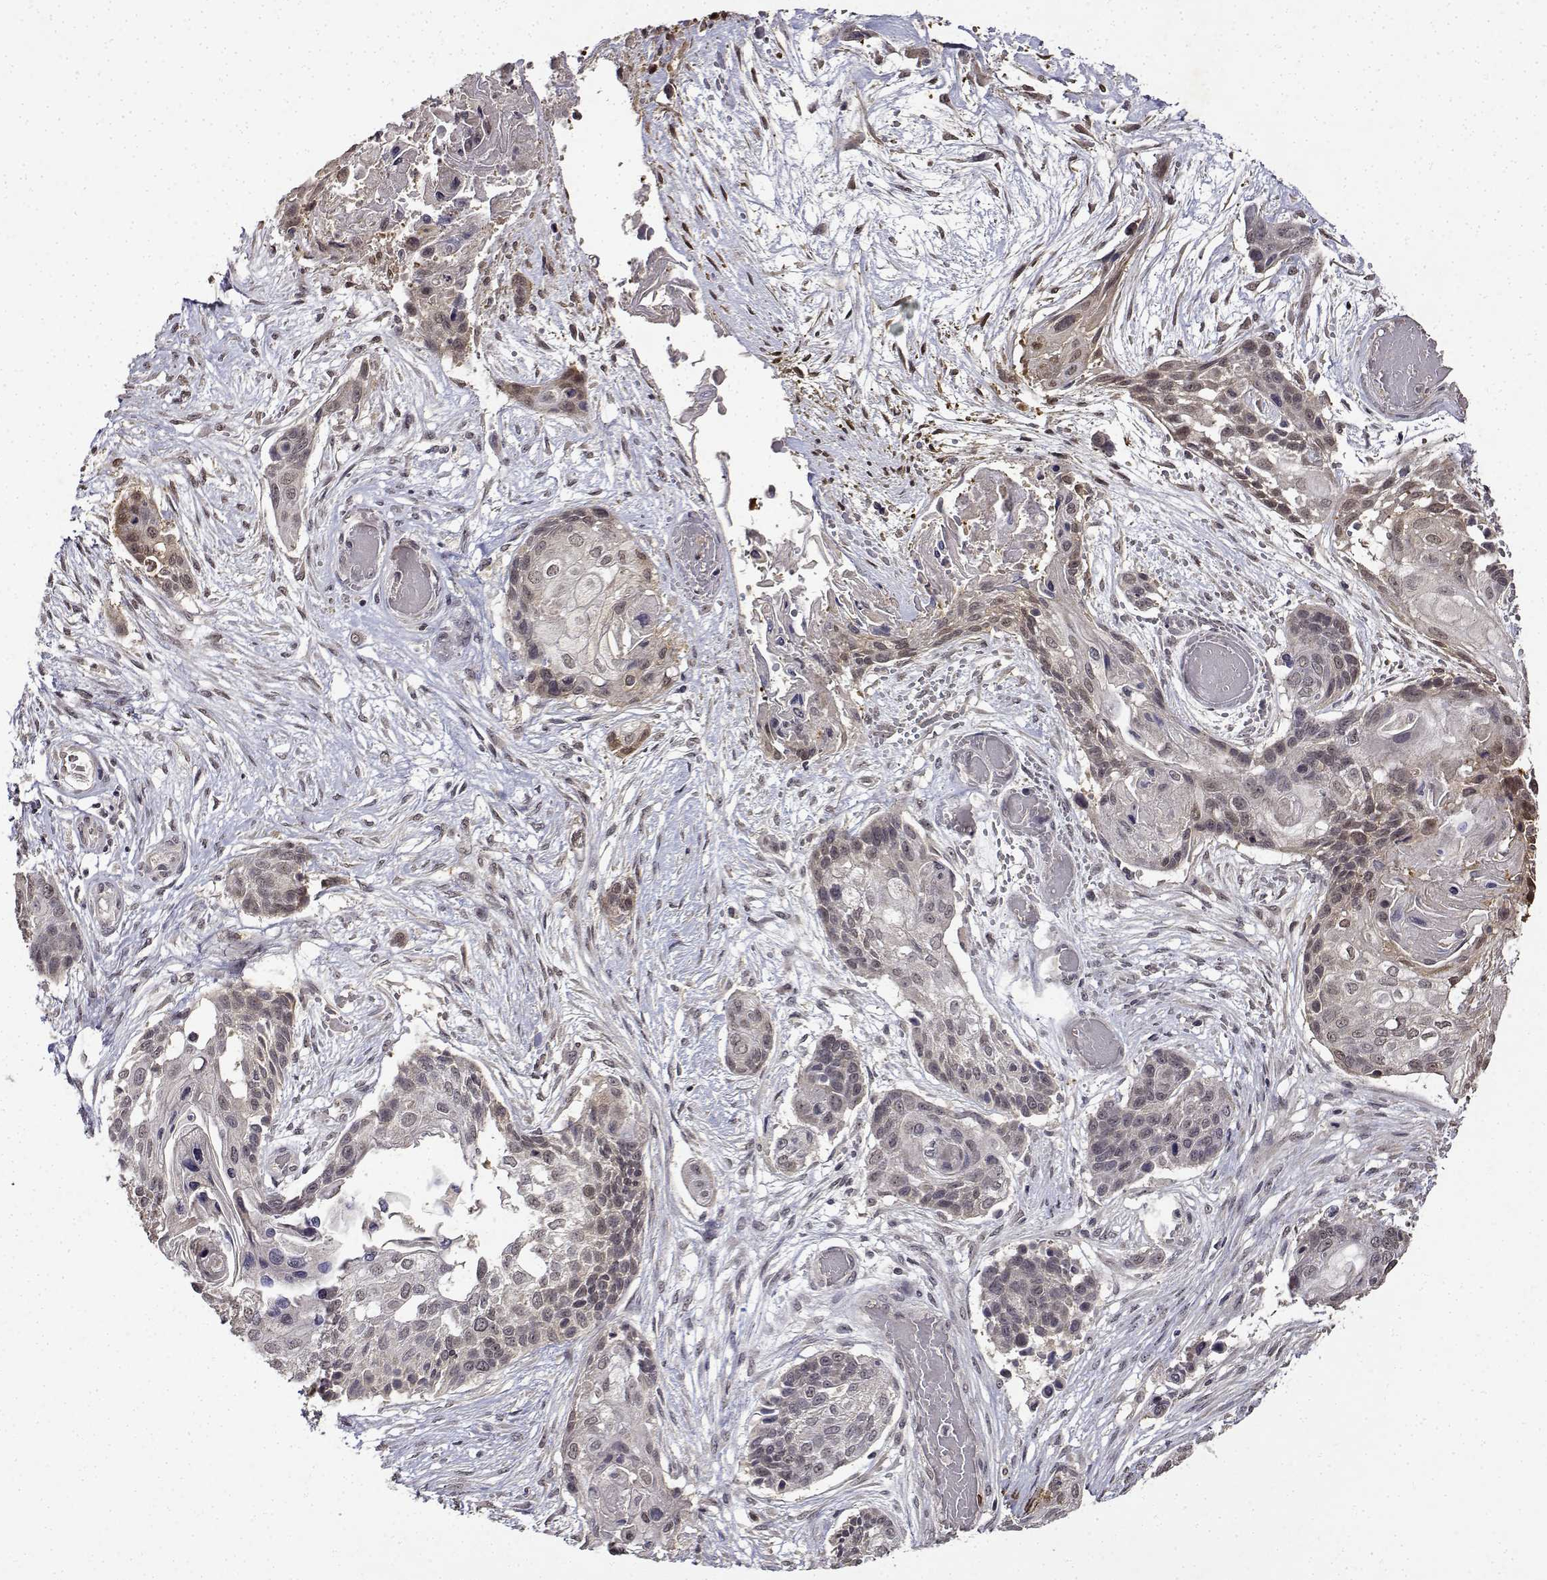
{"staining": {"intensity": "weak", "quantity": "<25%", "location": "cytoplasmic/membranous"}, "tissue": "lung cancer", "cell_type": "Tumor cells", "image_type": "cancer", "snomed": [{"axis": "morphology", "description": "Squamous cell carcinoma, NOS"}, {"axis": "topography", "description": "Lung"}], "caption": "Squamous cell carcinoma (lung) was stained to show a protein in brown. There is no significant expression in tumor cells.", "gene": "BDNF", "patient": {"sex": "male", "age": 69}}